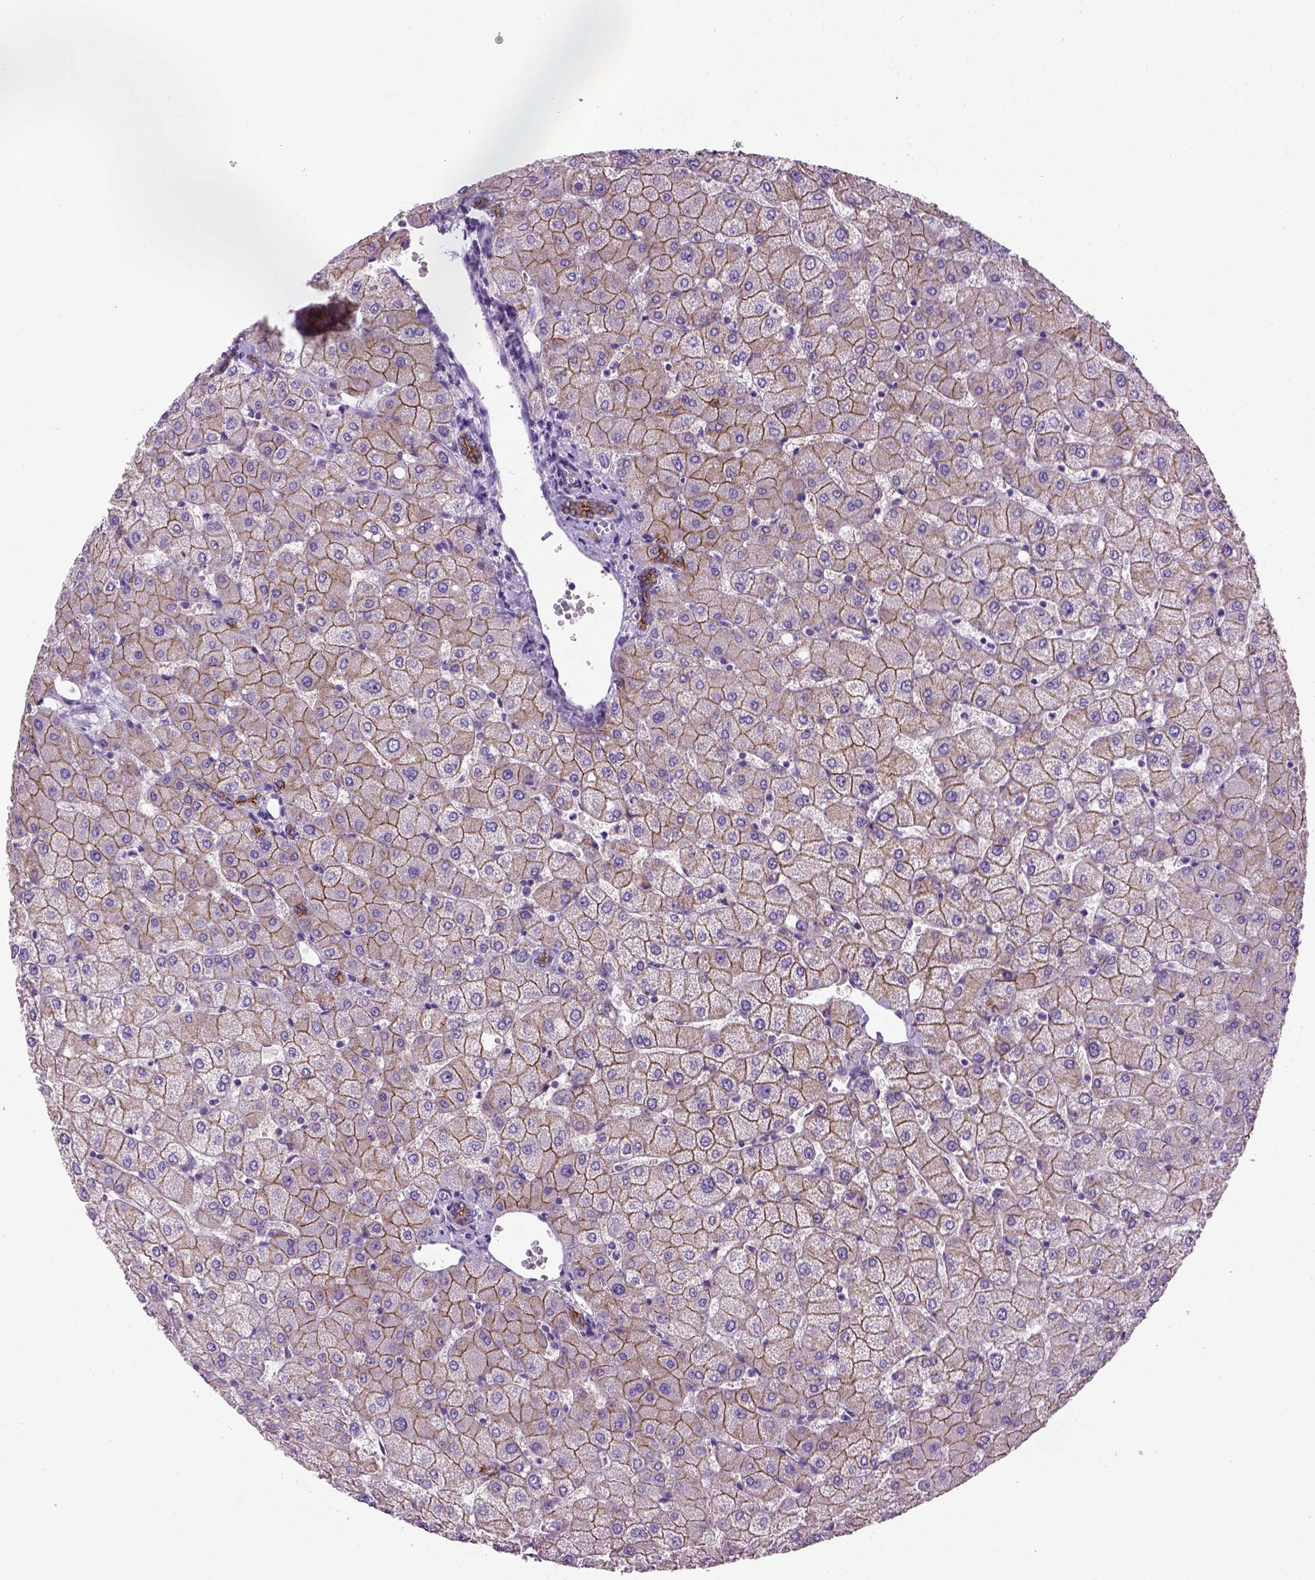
{"staining": {"intensity": "strong", "quantity": ">75%", "location": "cytoplasmic/membranous"}, "tissue": "liver", "cell_type": "Cholangiocytes", "image_type": "normal", "snomed": [{"axis": "morphology", "description": "Normal tissue, NOS"}, {"axis": "topography", "description": "Liver"}], "caption": "Strong cytoplasmic/membranous staining for a protein is appreciated in about >75% of cholangiocytes of unremarkable liver using immunohistochemistry (IHC).", "gene": "CDH1", "patient": {"sex": "female", "age": 54}}